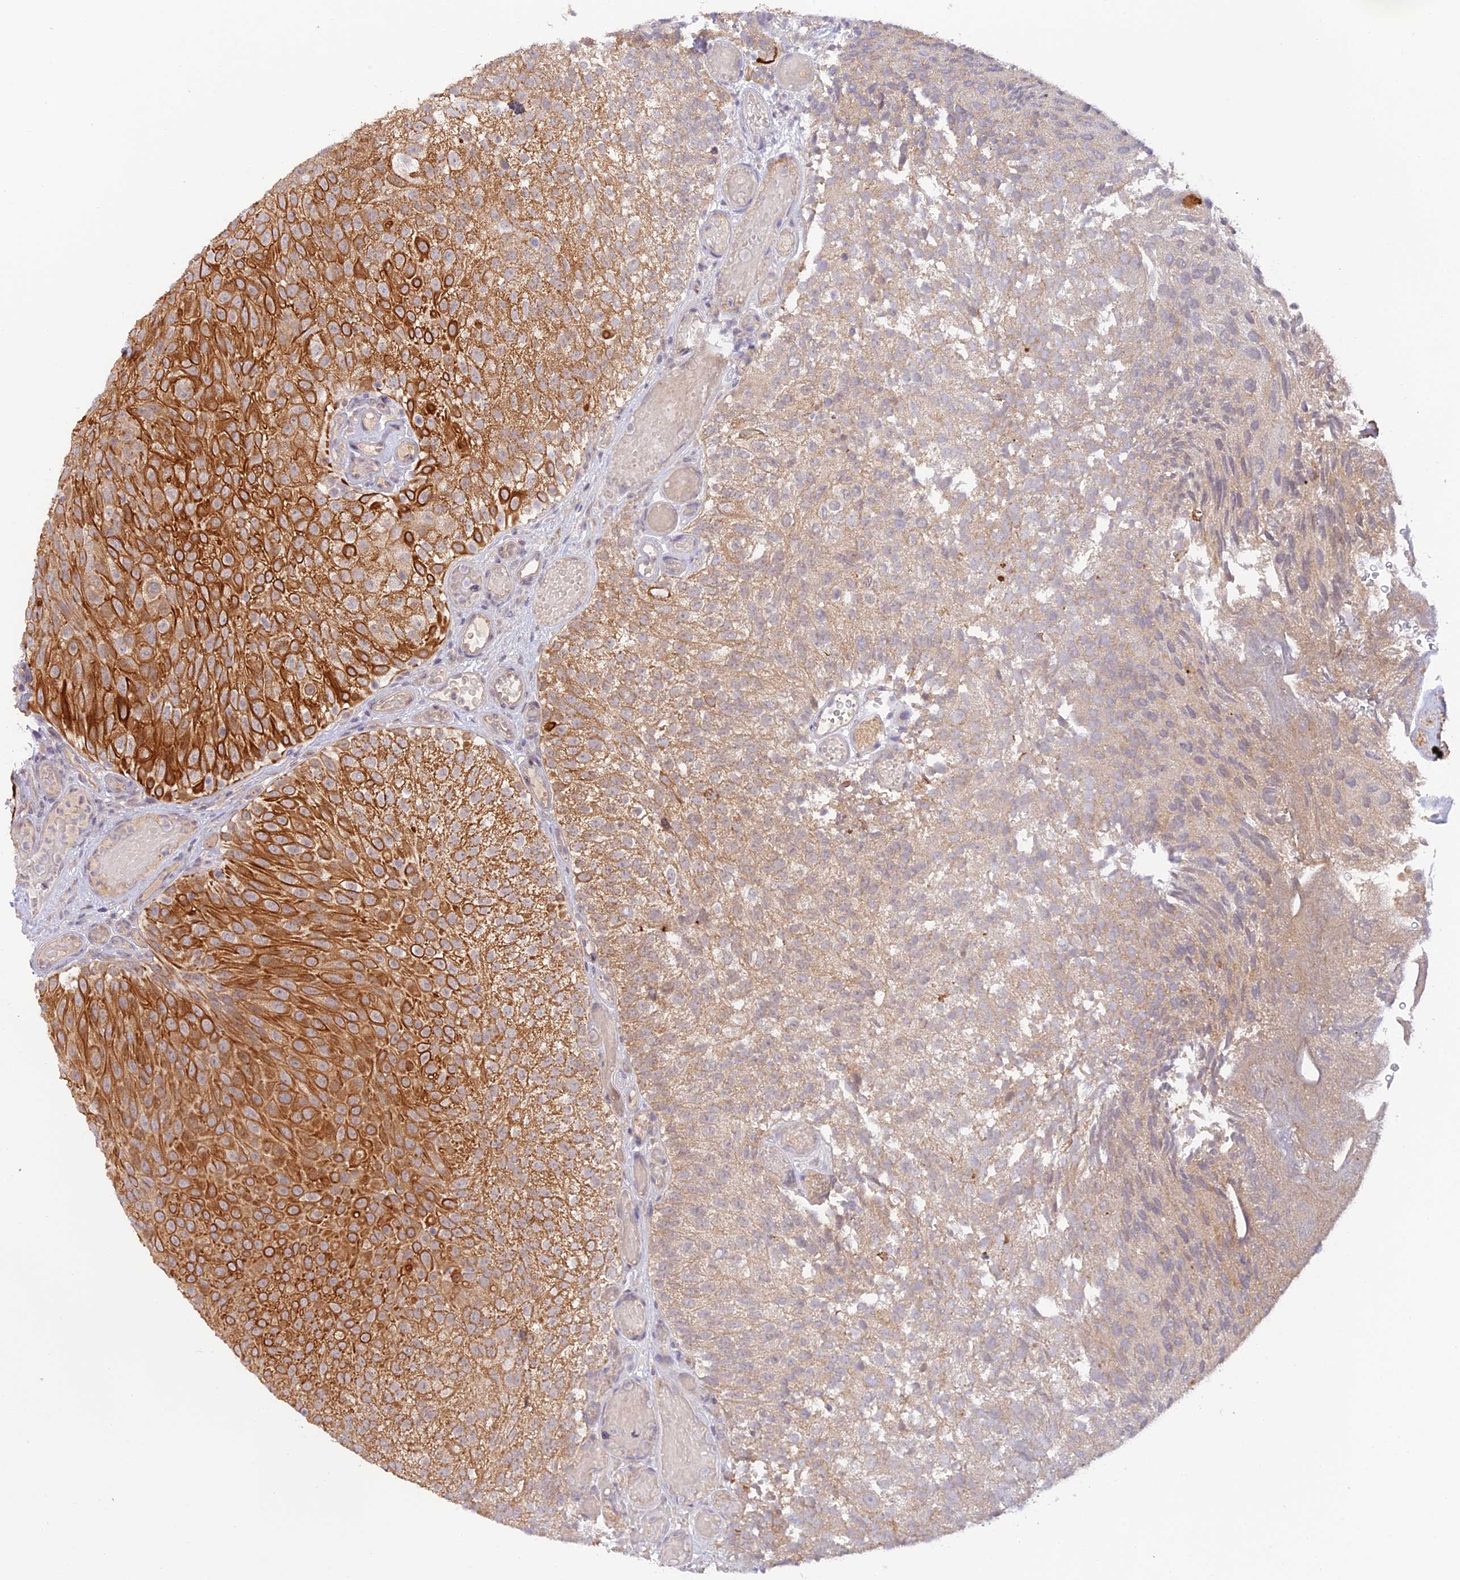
{"staining": {"intensity": "moderate", "quantity": "25%-75%", "location": "cytoplasmic/membranous"}, "tissue": "urothelial cancer", "cell_type": "Tumor cells", "image_type": "cancer", "snomed": [{"axis": "morphology", "description": "Urothelial carcinoma, Low grade"}, {"axis": "topography", "description": "Urinary bladder"}], "caption": "This is a photomicrograph of immunohistochemistry (IHC) staining of low-grade urothelial carcinoma, which shows moderate staining in the cytoplasmic/membranous of tumor cells.", "gene": "CAMSAP3", "patient": {"sex": "male", "age": 78}}